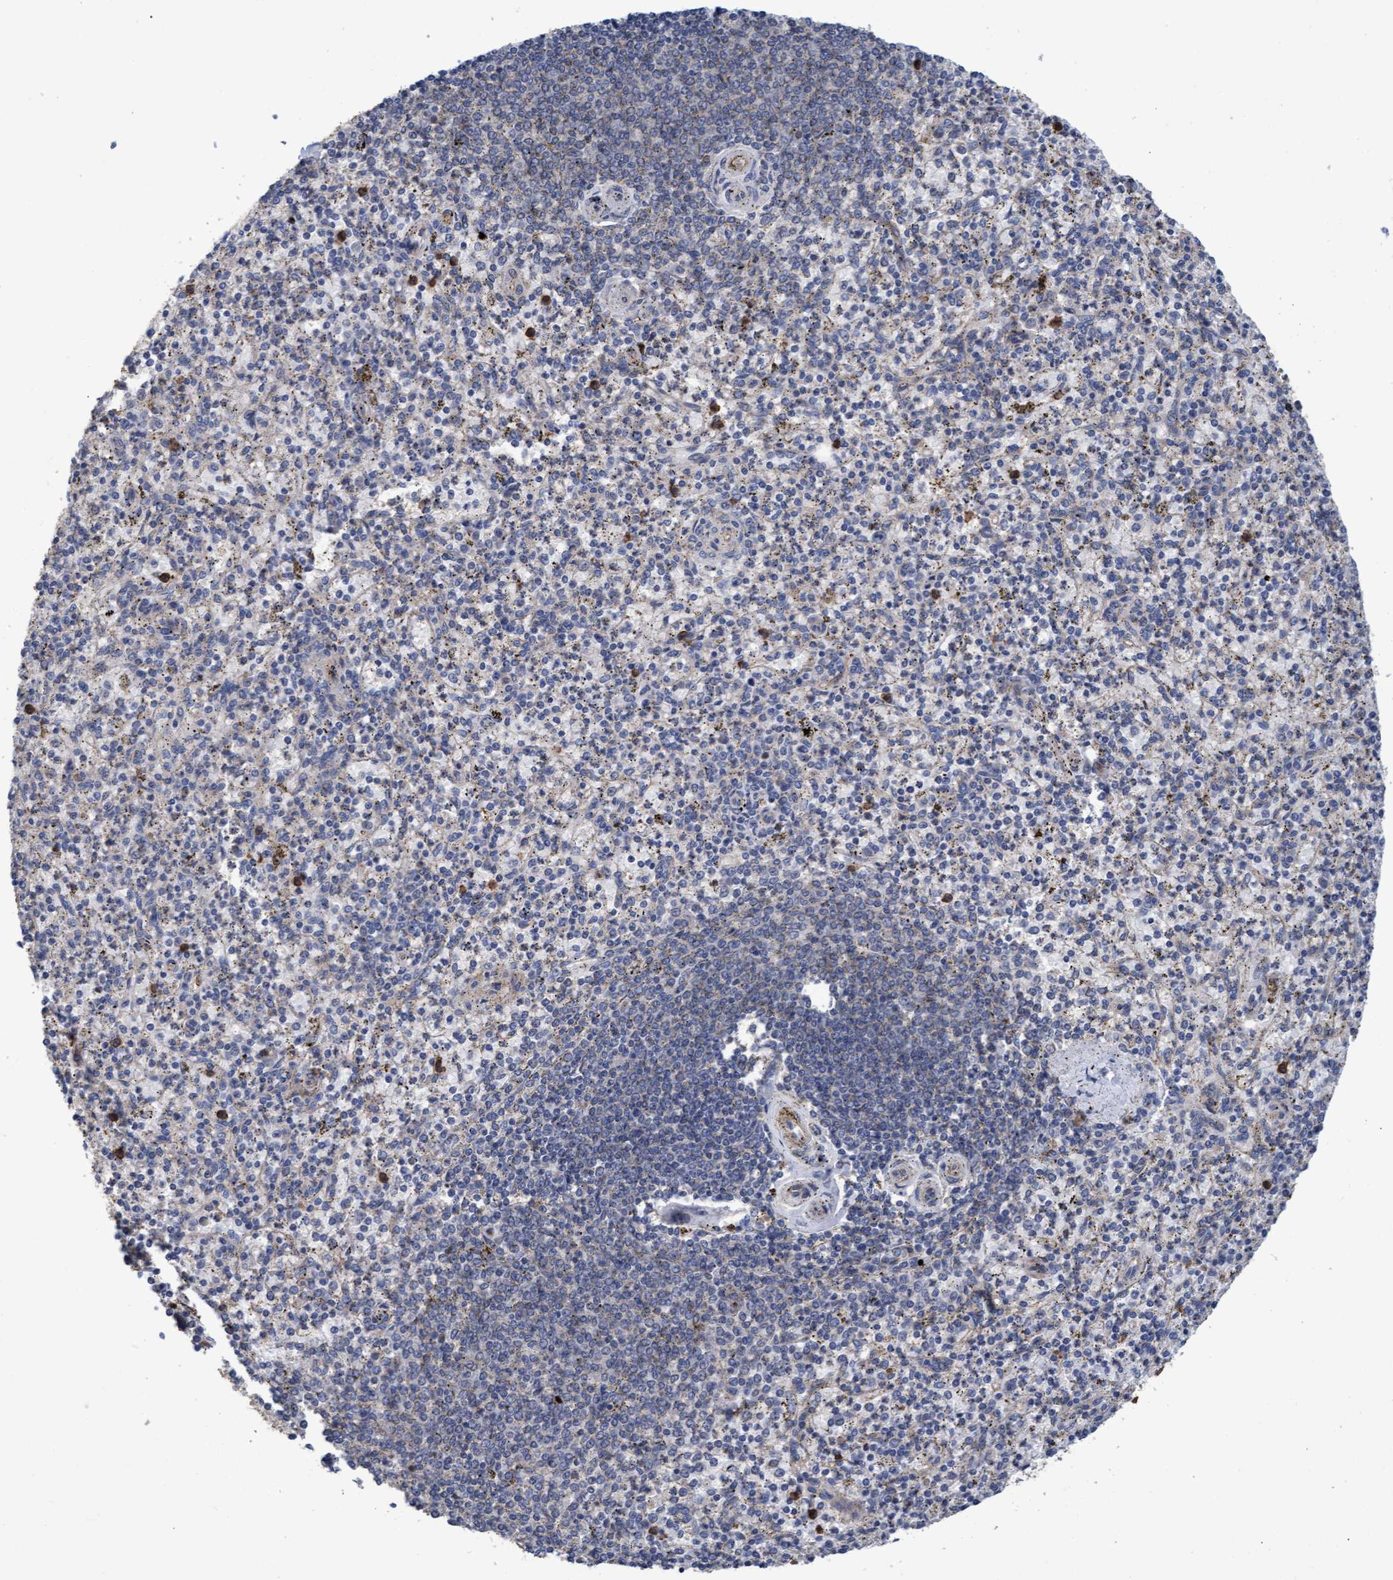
{"staining": {"intensity": "negative", "quantity": "none", "location": "none"}, "tissue": "spleen", "cell_type": "Cells in red pulp", "image_type": "normal", "snomed": [{"axis": "morphology", "description": "Normal tissue, NOS"}, {"axis": "topography", "description": "Spleen"}], "caption": "This is a micrograph of immunohistochemistry staining of unremarkable spleen, which shows no positivity in cells in red pulp.", "gene": "MRPL38", "patient": {"sex": "female", "age": 68}}